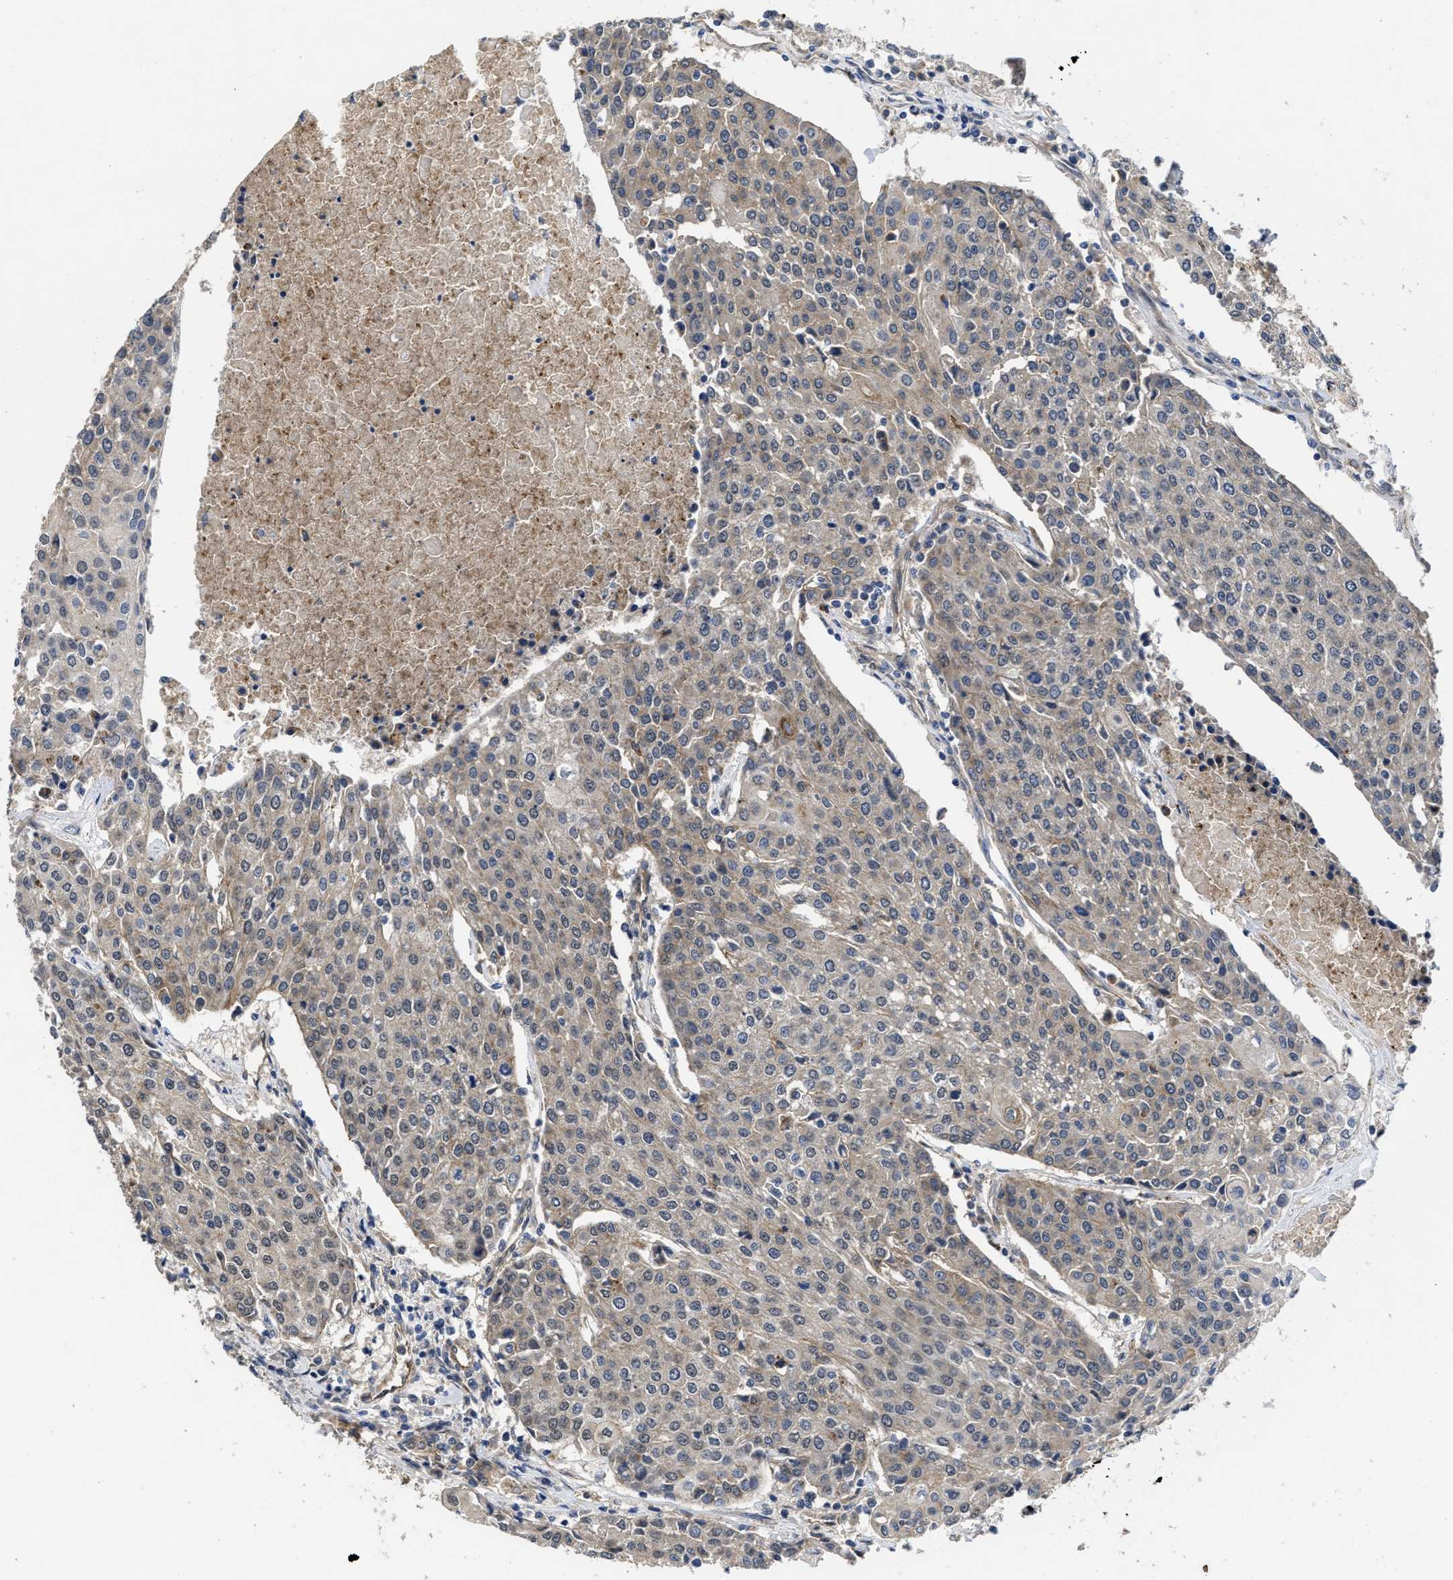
{"staining": {"intensity": "weak", "quantity": "<25%", "location": "cytoplasmic/membranous"}, "tissue": "urothelial cancer", "cell_type": "Tumor cells", "image_type": "cancer", "snomed": [{"axis": "morphology", "description": "Urothelial carcinoma, High grade"}, {"axis": "topography", "description": "Urinary bladder"}], "caption": "This is a photomicrograph of IHC staining of urothelial carcinoma (high-grade), which shows no expression in tumor cells. The staining was performed using DAB (3,3'-diaminobenzidine) to visualize the protein expression in brown, while the nuclei were stained in blue with hematoxylin (Magnification: 20x).", "gene": "PKD2", "patient": {"sex": "female", "age": 85}}